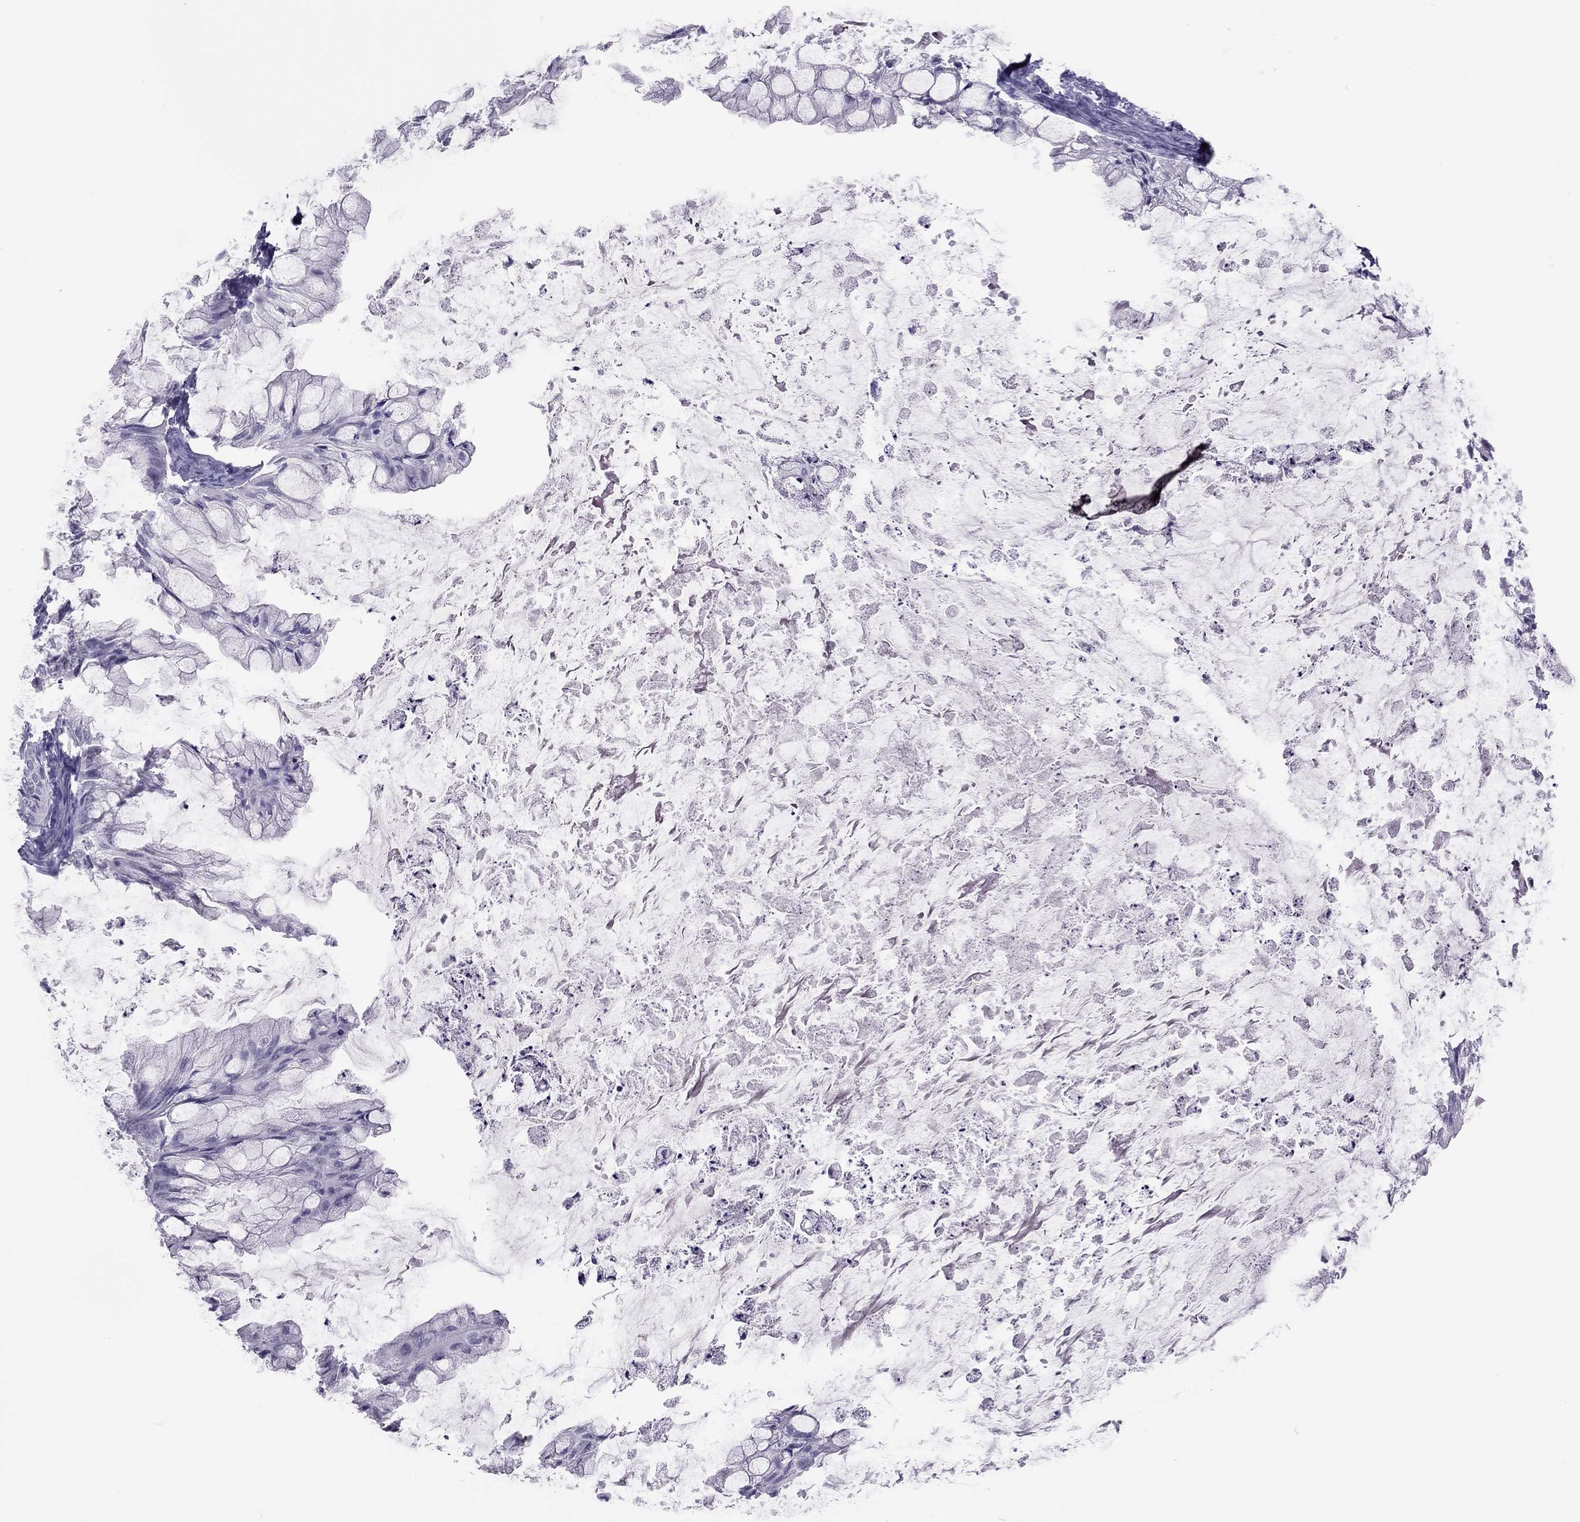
{"staining": {"intensity": "negative", "quantity": "none", "location": "none"}, "tissue": "ovarian cancer", "cell_type": "Tumor cells", "image_type": "cancer", "snomed": [{"axis": "morphology", "description": "Cystadenocarcinoma, mucinous, NOS"}, {"axis": "topography", "description": "Ovary"}], "caption": "DAB immunohistochemical staining of human ovarian cancer (mucinous cystadenocarcinoma) exhibits no significant positivity in tumor cells.", "gene": "PHOX2A", "patient": {"sex": "female", "age": 57}}